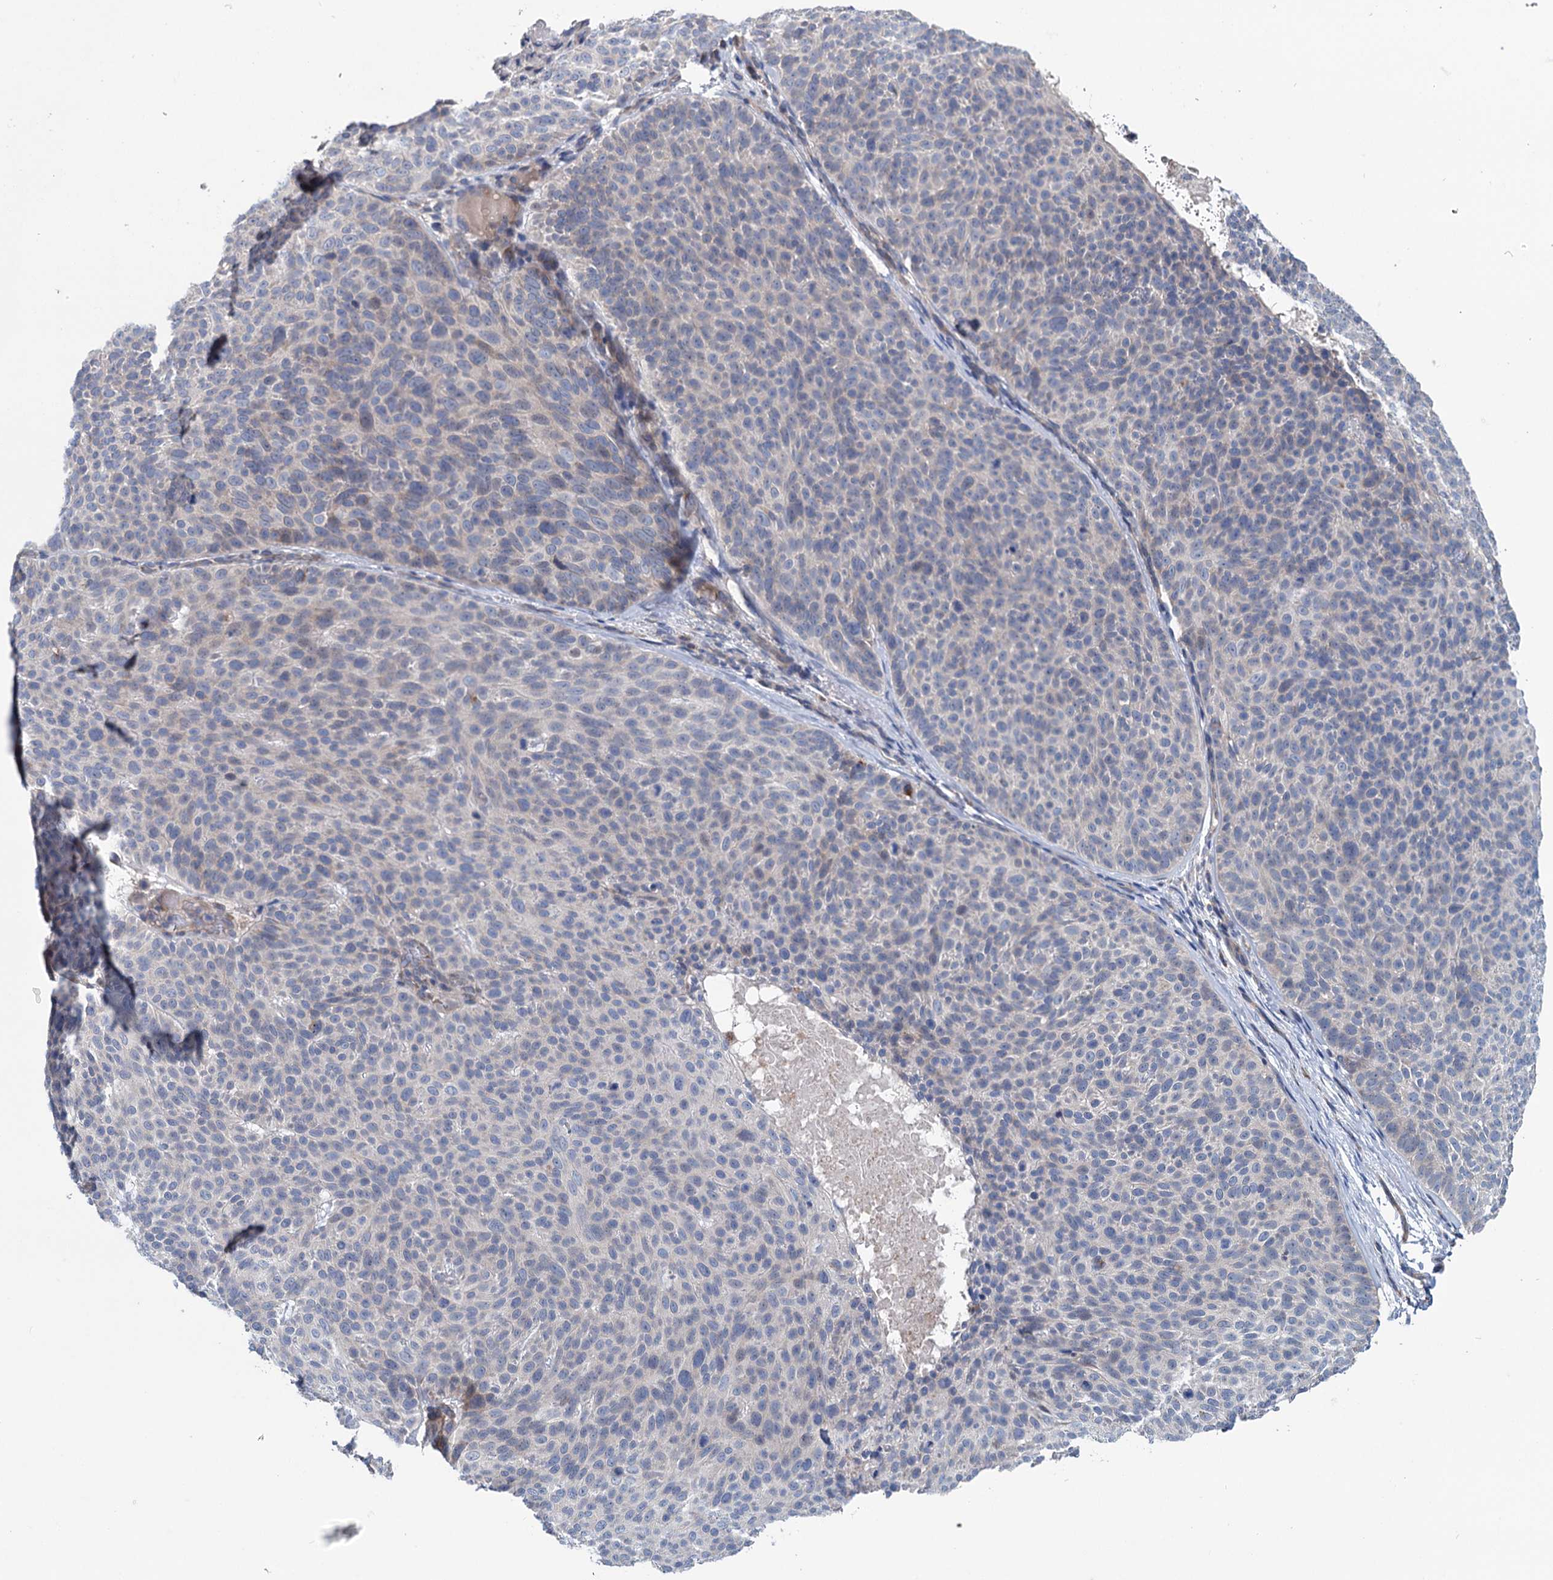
{"staining": {"intensity": "negative", "quantity": "none", "location": "none"}, "tissue": "skin cancer", "cell_type": "Tumor cells", "image_type": "cancer", "snomed": [{"axis": "morphology", "description": "Basal cell carcinoma"}, {"axis": "topography", "description": "Skin"}], "caption": "The image demonstrates no staining of tumor cells in basal cell carcinoma (skin).", "gene": "EYA4", "patient": {"sex": "male", "age": 85}}